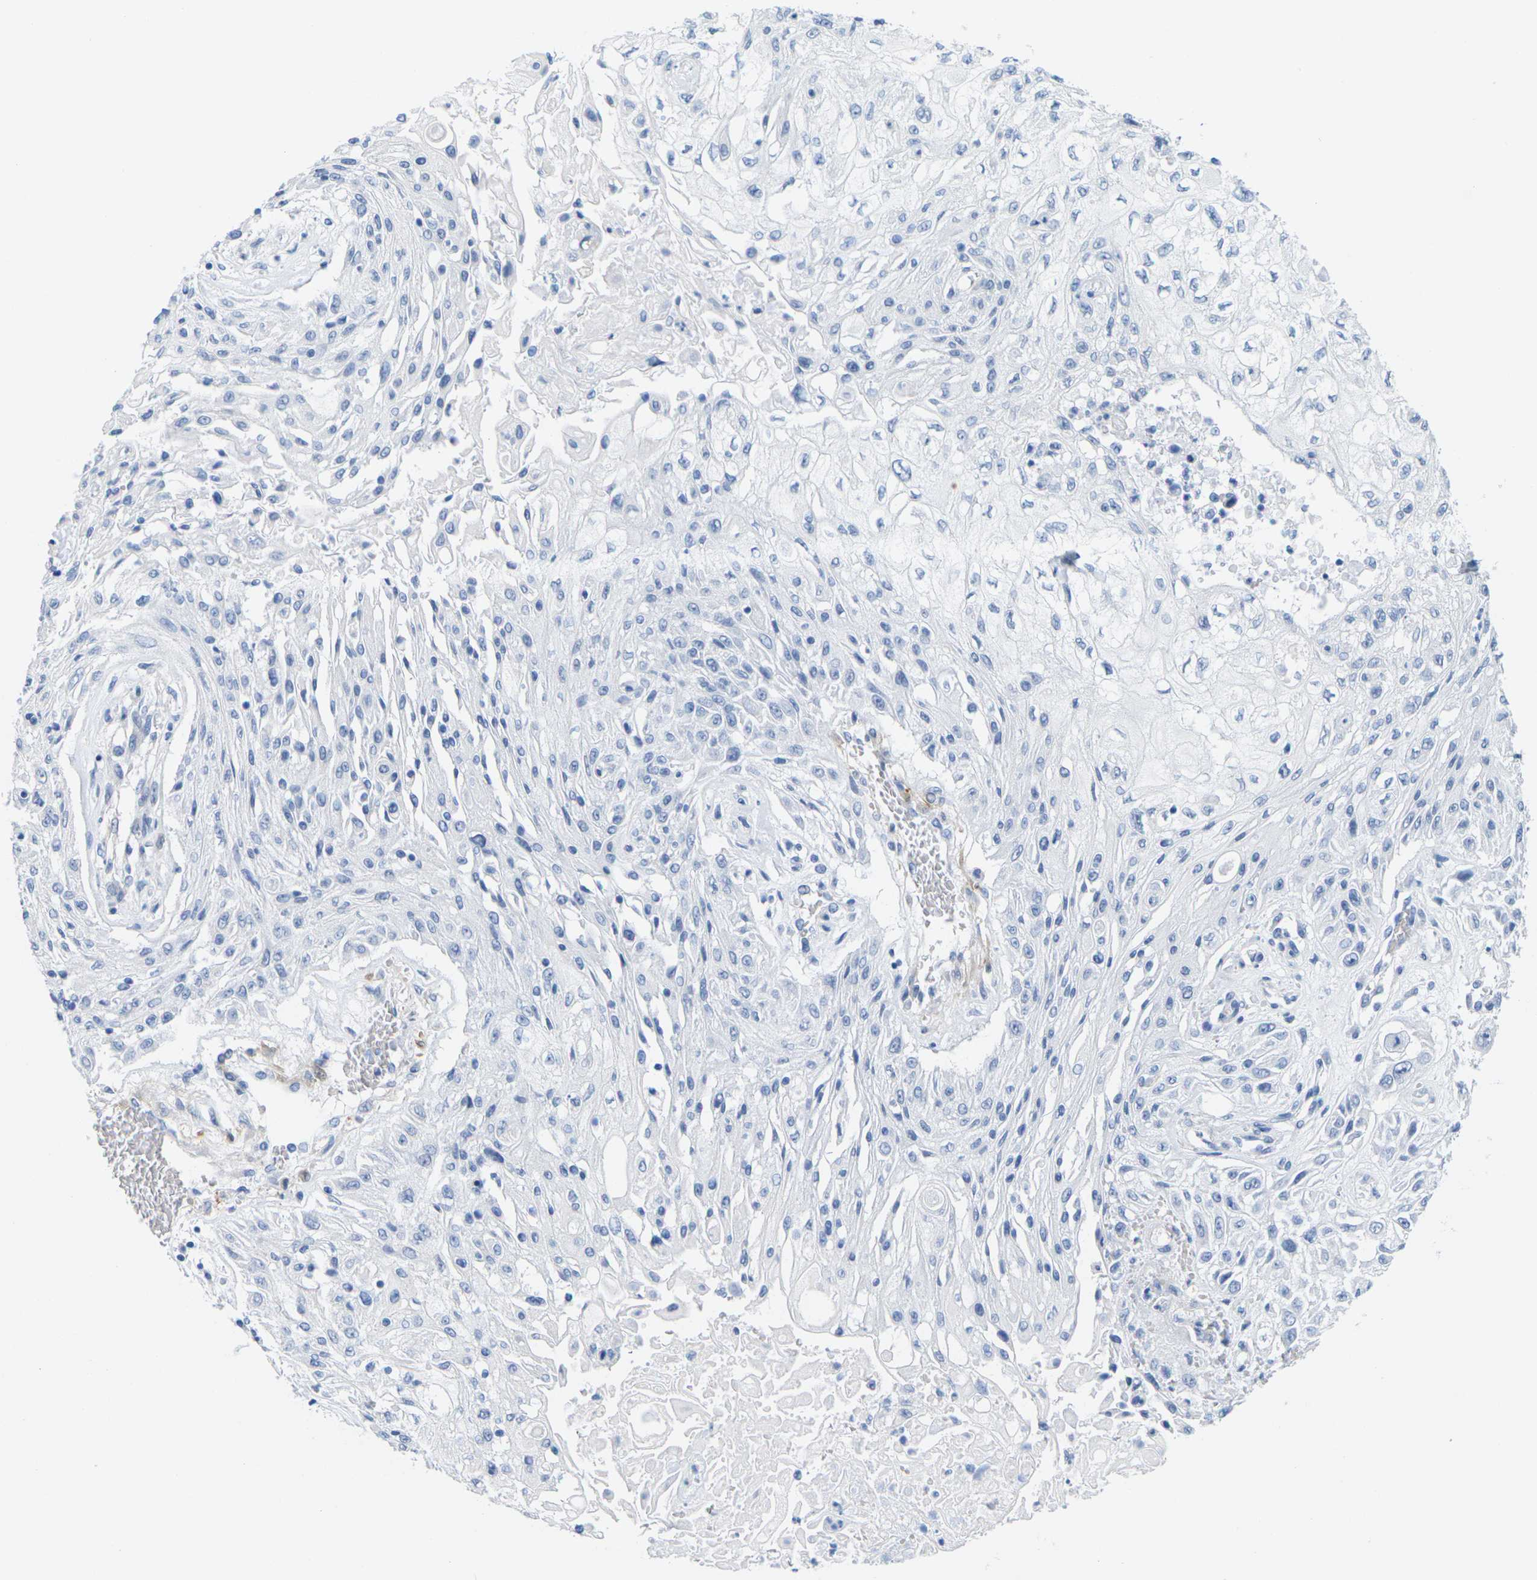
{"staining": {"intensity": "negative", "quantity": "none", "location": "none"}, "tissue": "skin cancer", "cell_type": "Tumor cells", "image_type": "cancer", "snomed": [{"axis": "morphology", "description": "Squamous cell carcinoma, NOS"}, {"axis": "topography", "description": "Skin"}], "caption": "The image shows no staining of tumor cells in skin cancer (squamous cell carcinoma).", "gene": "CNN1", "patient": {"sex": "male", "age": 75}}